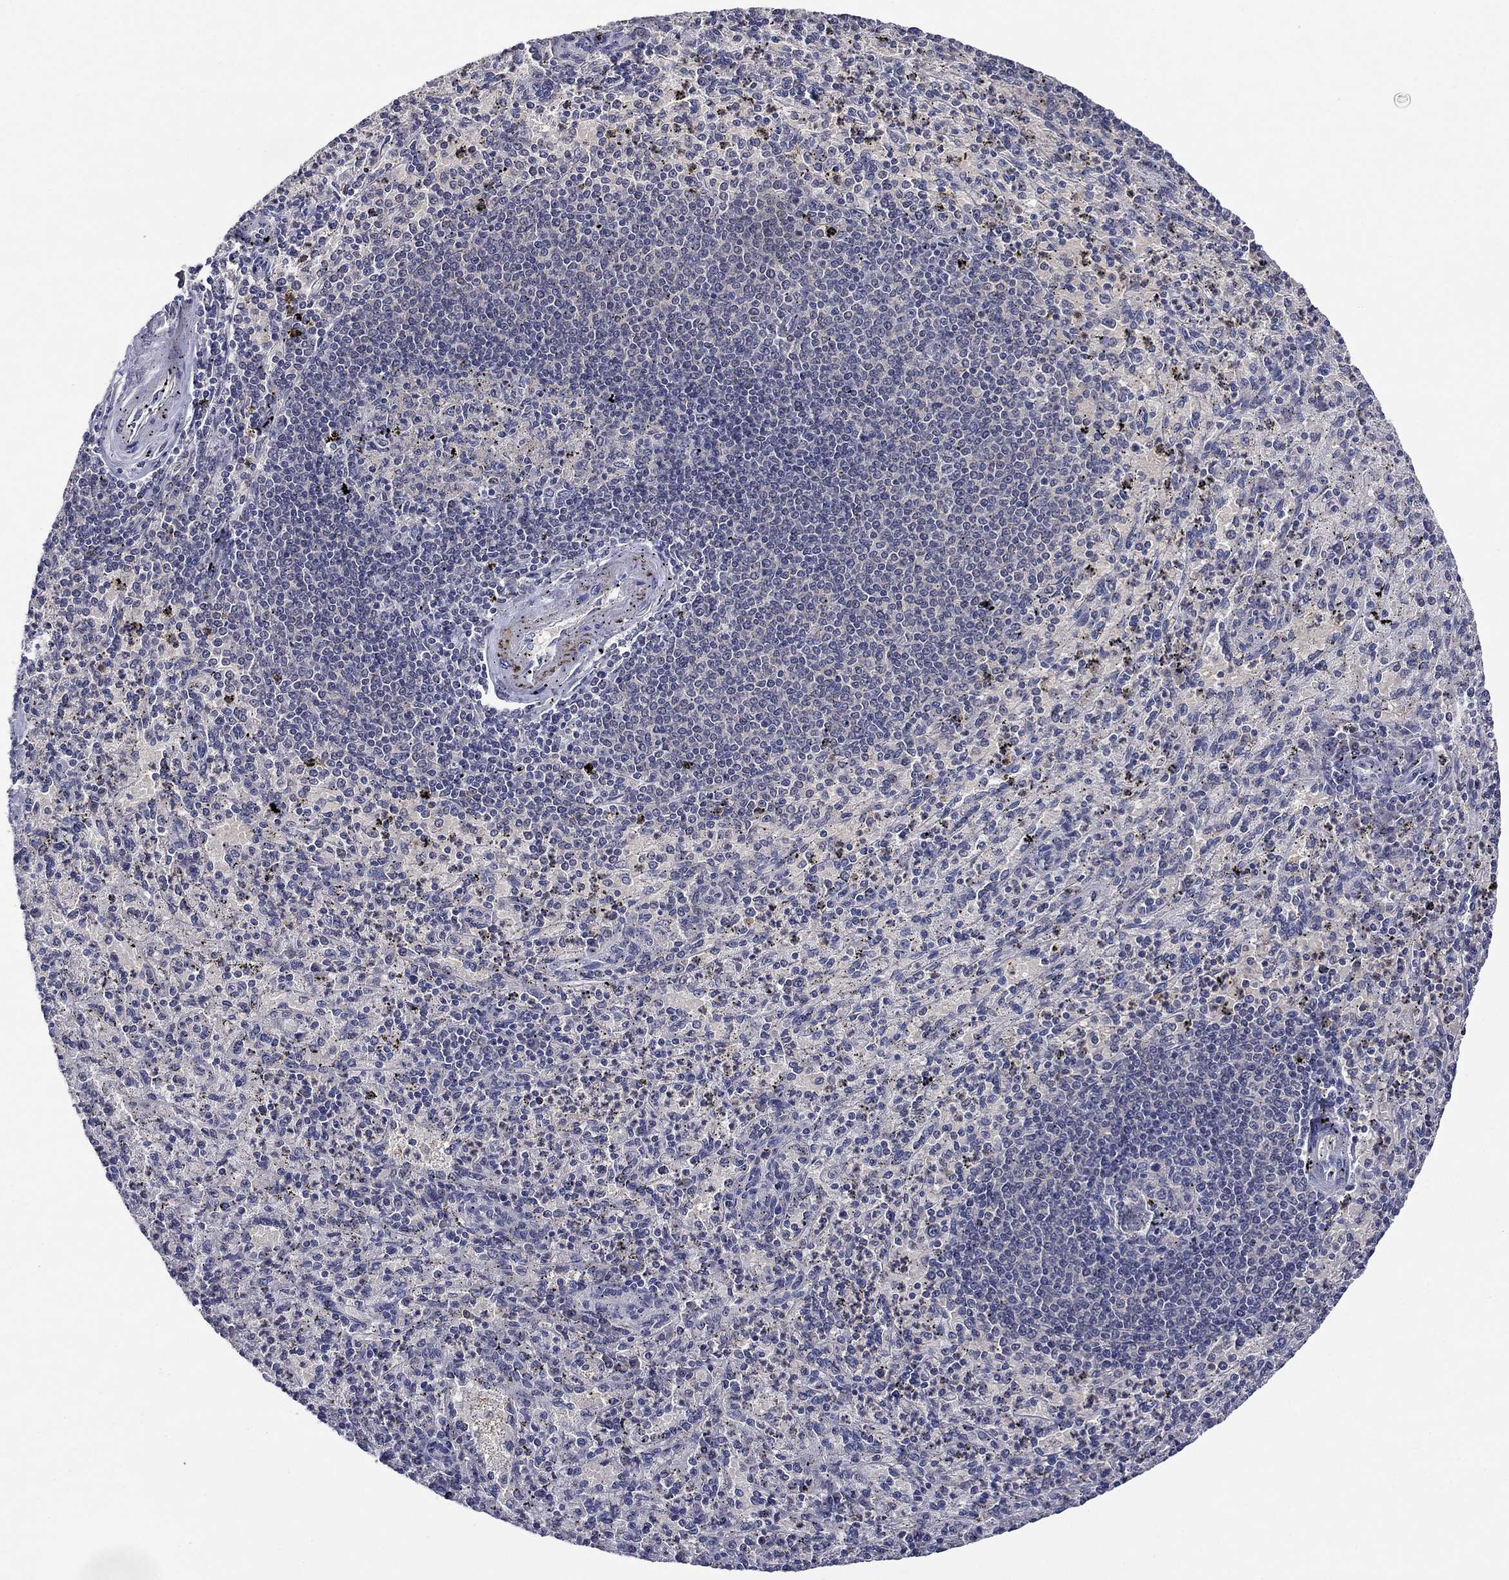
{"staining": {"intensity": "negative", "quantity": "none", "location": "none"}, "tissue": "spleen", "cell_type": "Cells in red pulp", "image_type": "normal", "snomed": [{"axis": "morphology", "description": "Normal tissue, NOS"}, {"axis": "topography", "description": "Spleen"}], "caption": "This is a photomicrograph of immunohistochemistry (IHC) staining of unremarkable spleen, which shows no expression in cells in red pulp. The staining is performed using DAB brown chromogen with nuclei counter-stained in using hematoxylin.", "gene": "DDTL", "patient": {"sex": "male", "age": 60}}